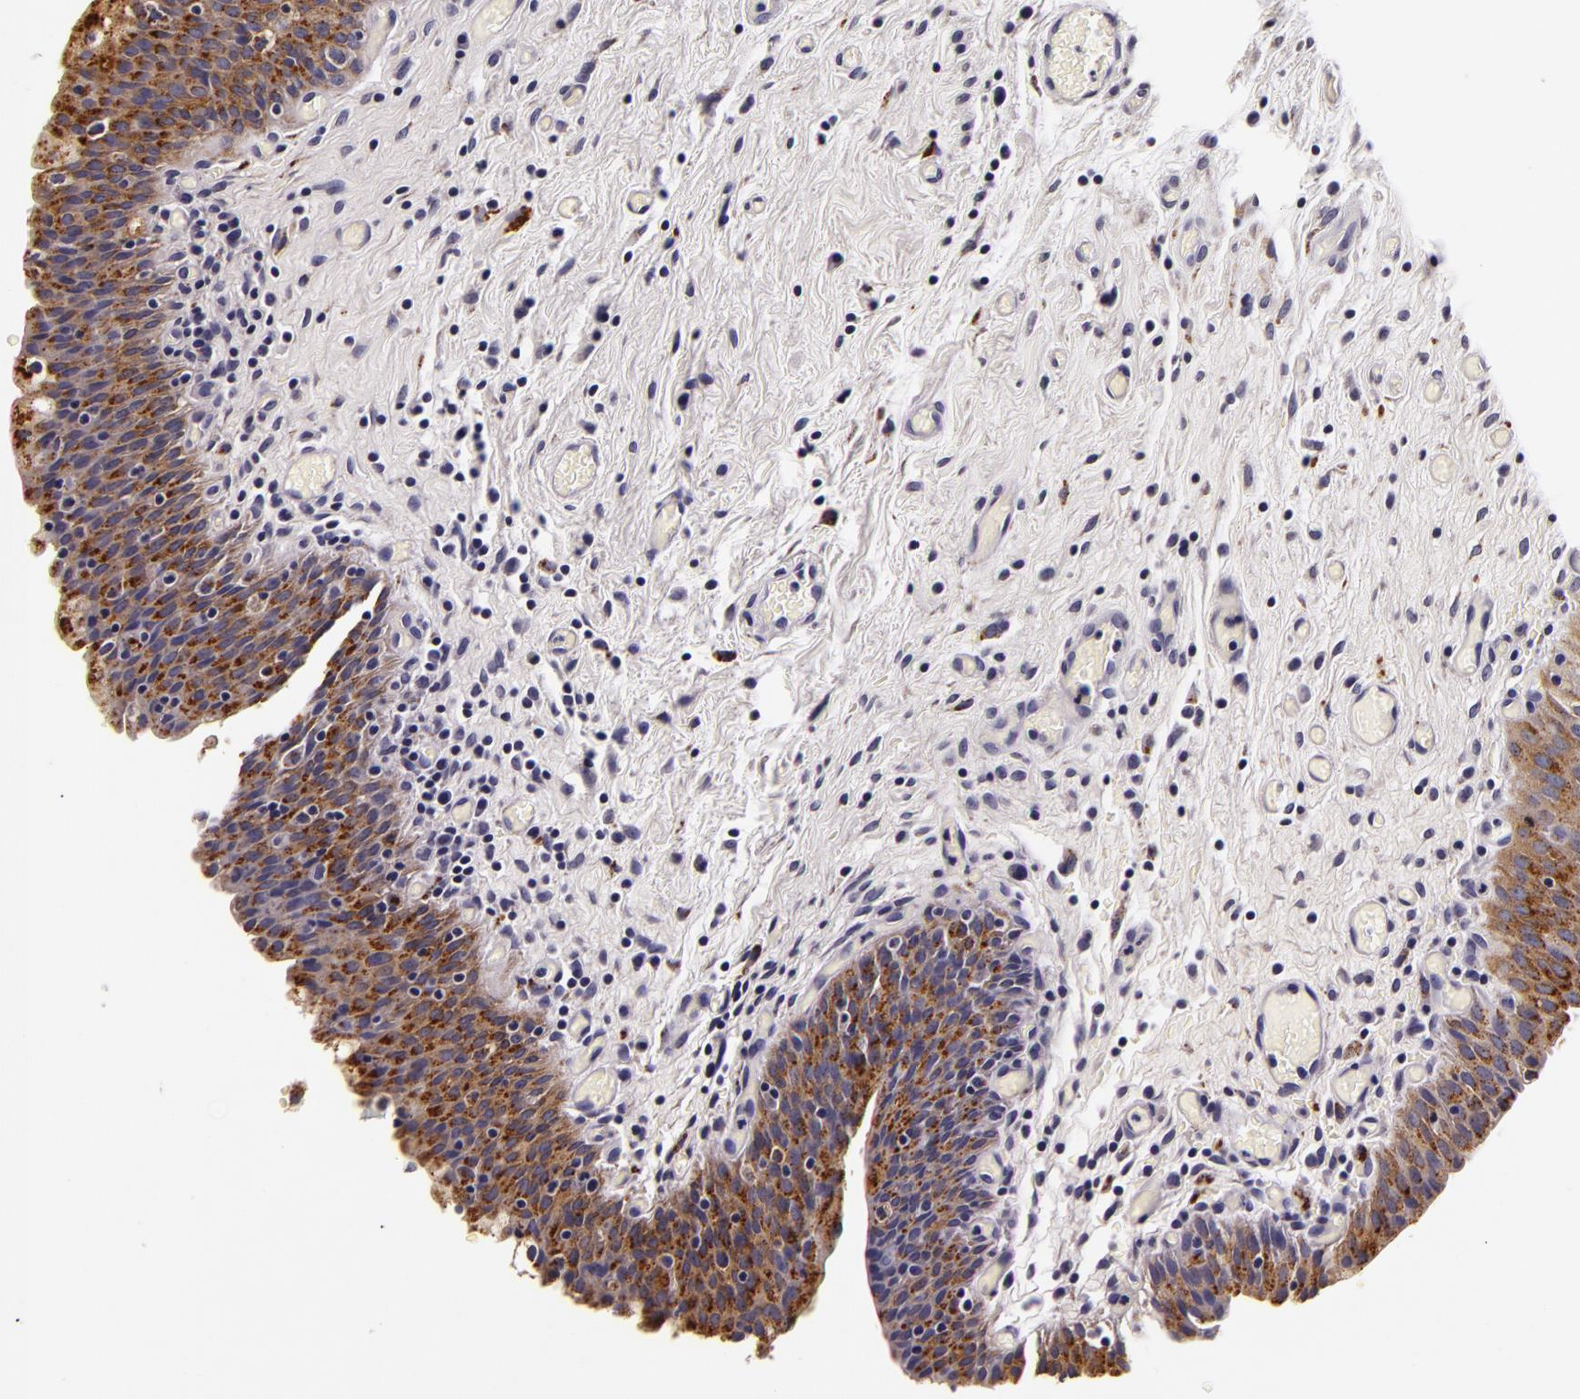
{"staining": {"intensity": "strong", "quantity": ">75%", "location": "cytoplasmic/membranous"}, "tissue": "urinary bladder", "cell_type": "Urothelial cells", "image_type": "normal", "snomed": [{"axis": "morphology", "description": "Normal tissue, NOS"}, {"axis": "topography", "description": "Urinary bladder"}], "caption": "Strong cytoplasmic/membranous staining is identified in about >75% of urothelial cells in normal urinary bladder.", "gene": "LGALS3BP", "patient": {"sex": "male", "age": 51}}